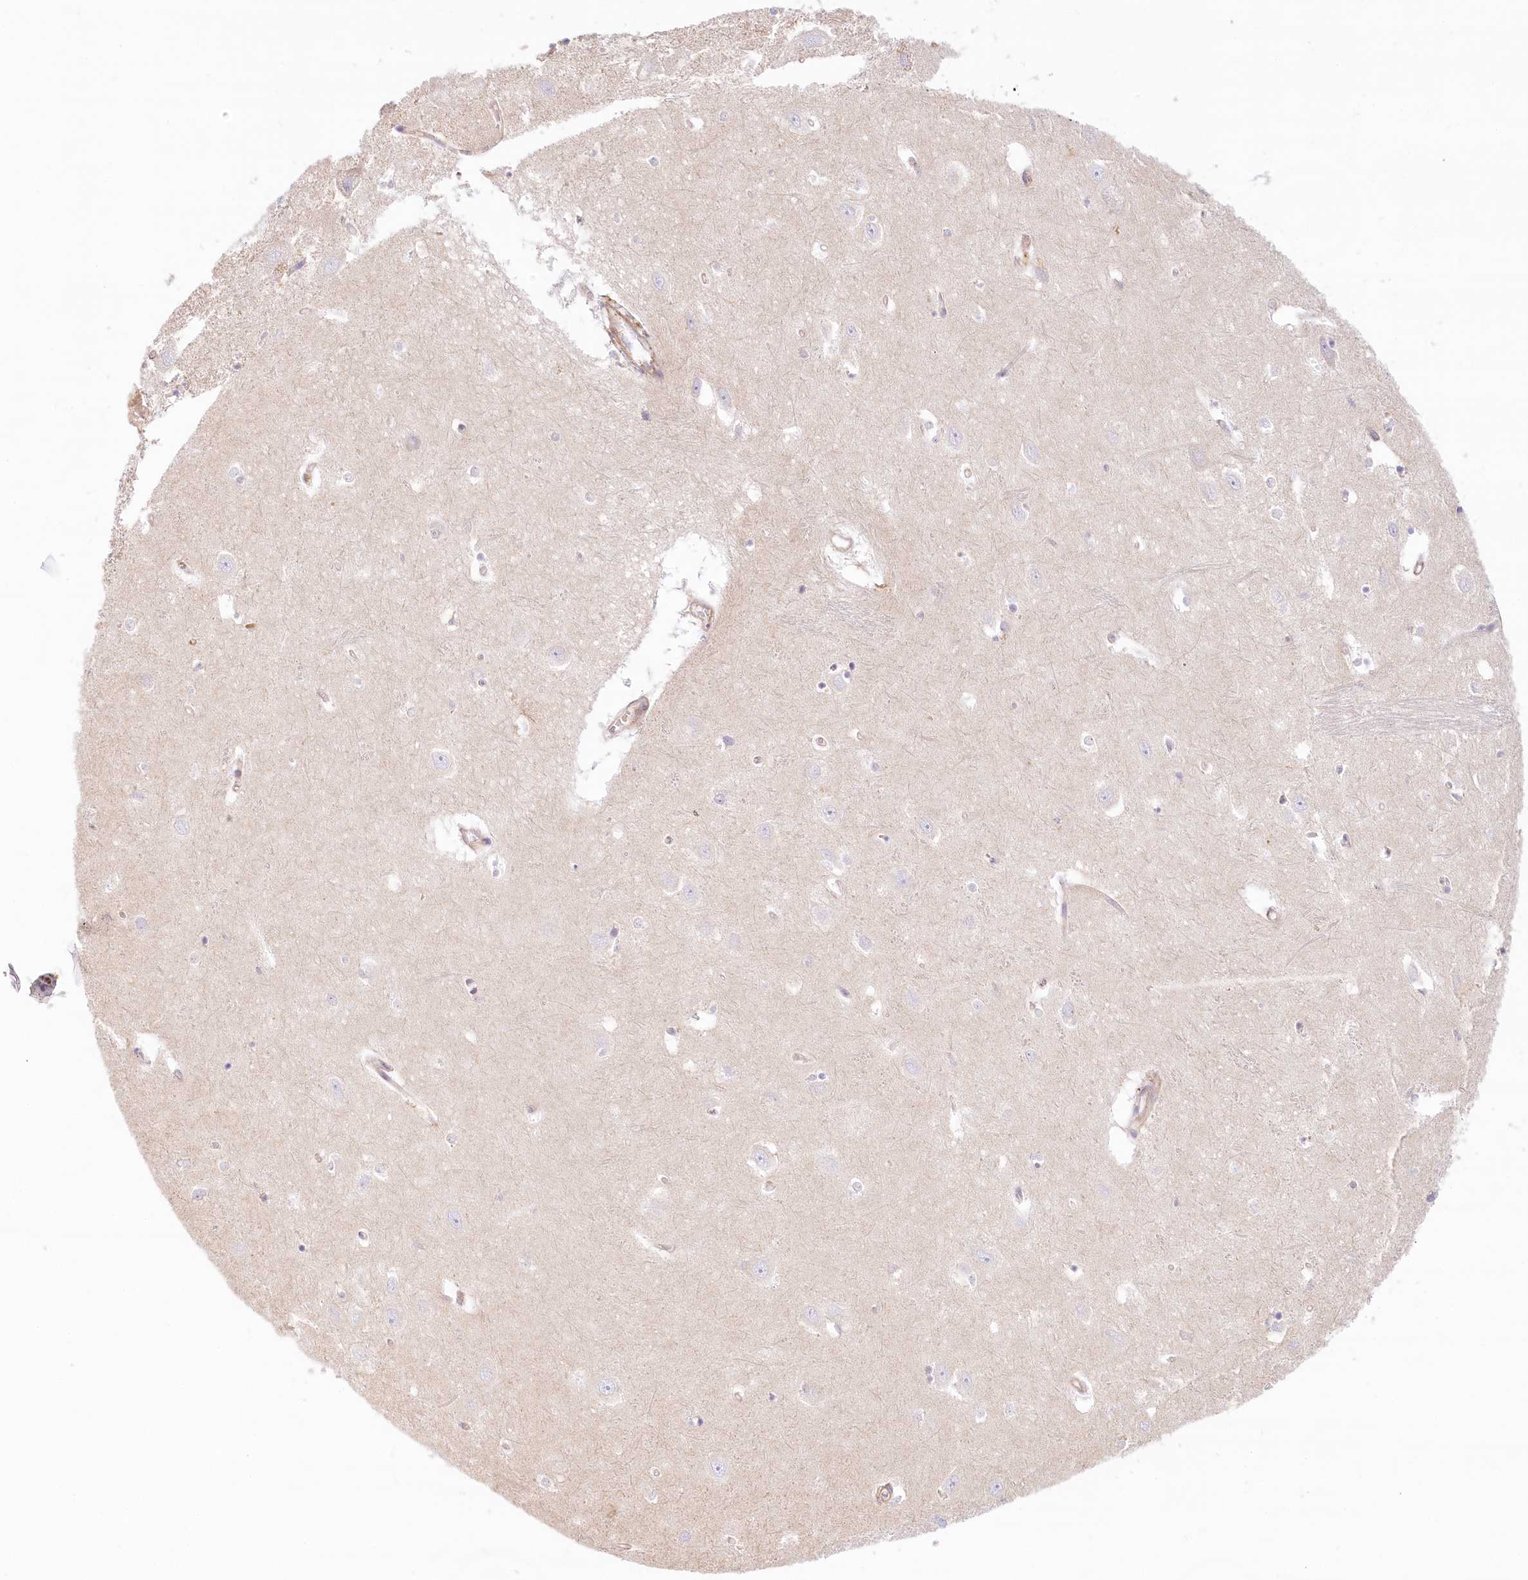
{"staining": {"intensity": "negative", "quantity": "none", "location": "none"}, "tissue": "hippocampus", "cell_type": "Glial cells", "image_type": "normal", "snomed": [{"axis": "morphology", "description": "Normal tissue, NOS"}, {"axis": "topography", "description": "Hippocampus"}], "caption": "This is an immunohistochemistry (IHC) photomicrograph of normal hippocampus. There is no staining in glial cells.", "gene": "UMPS", "patient": {"sex": "female", "age": 64}}